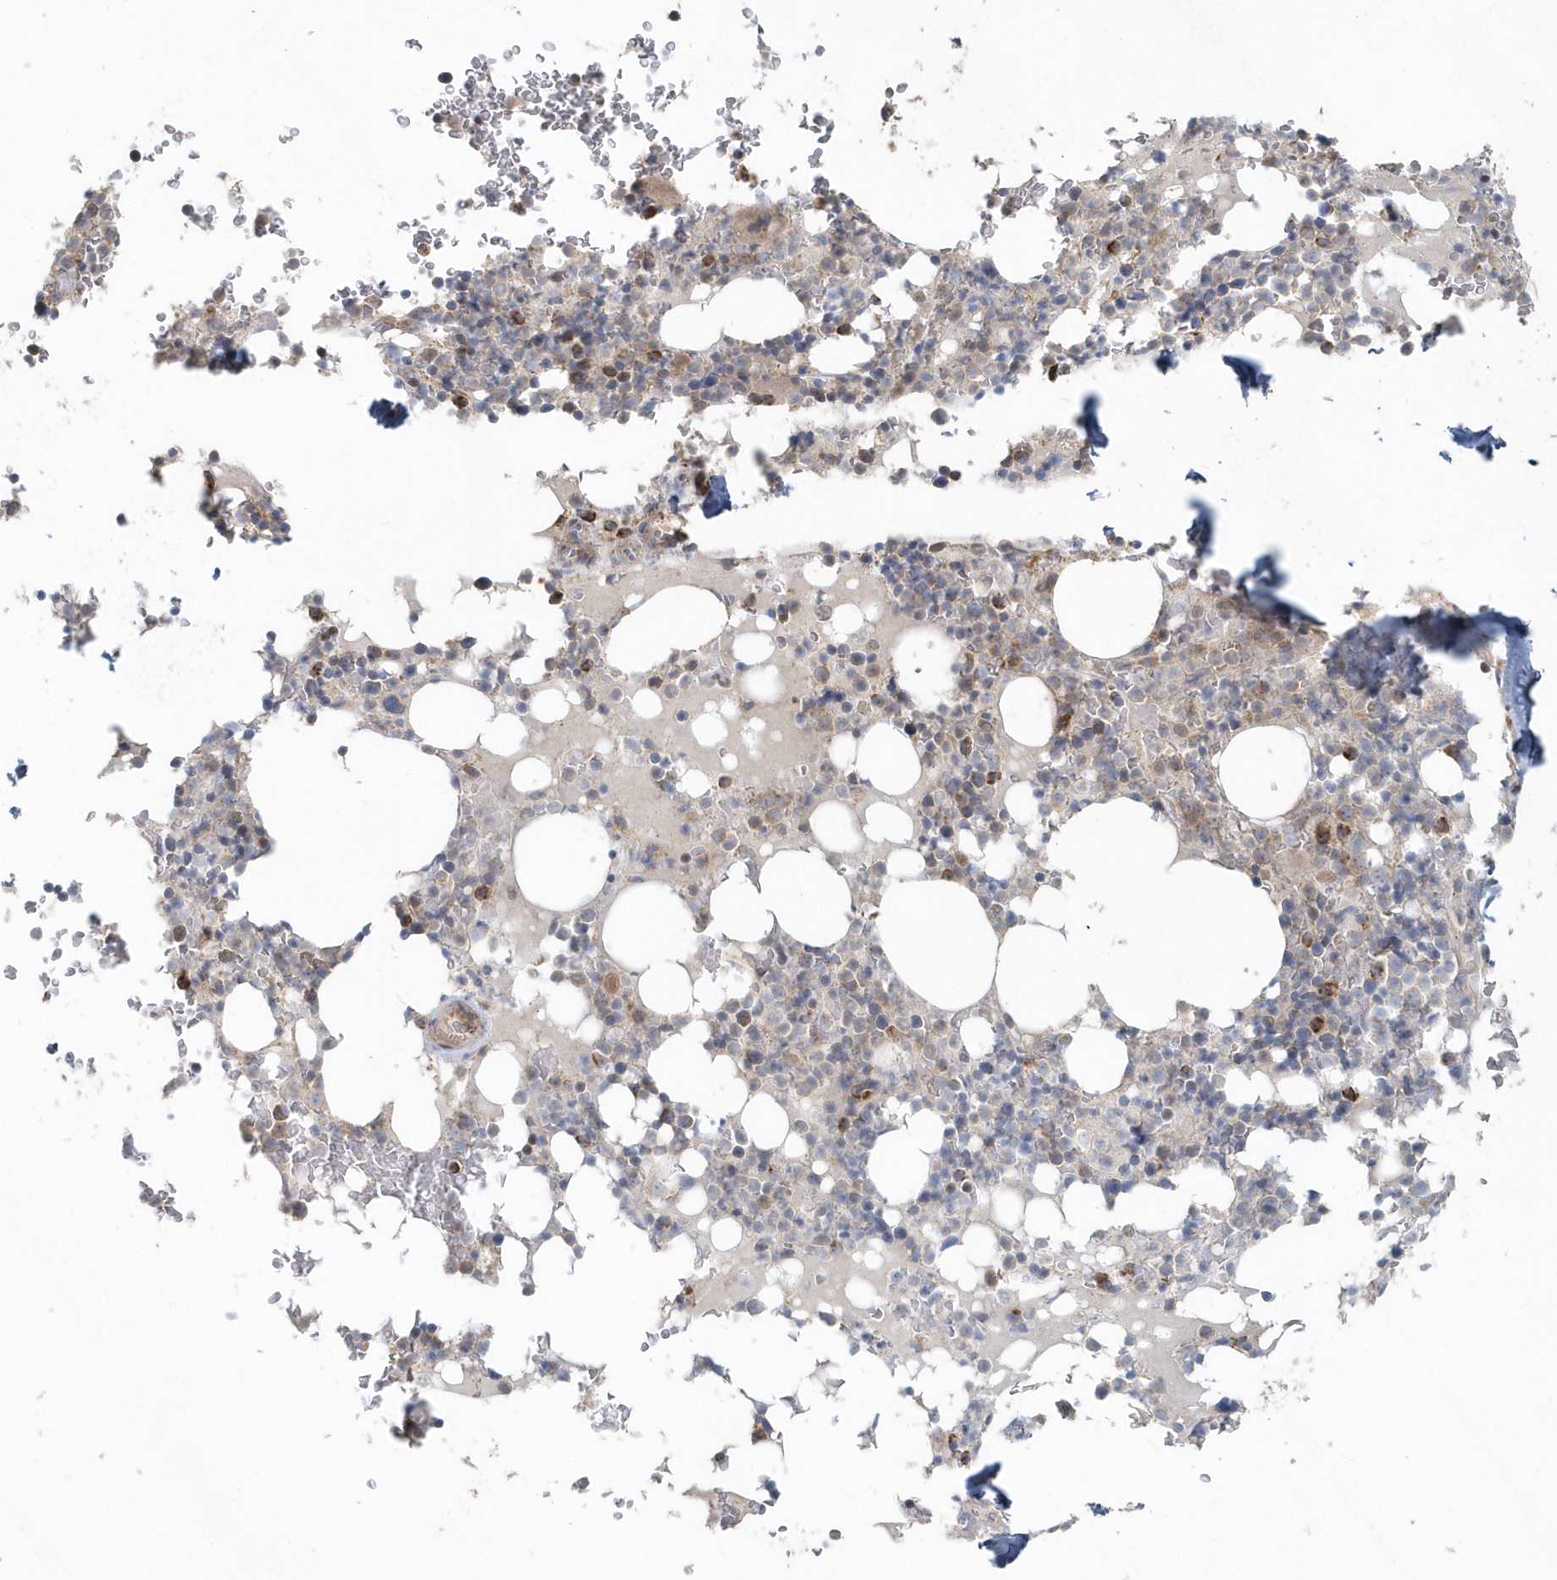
{"staining": {"intensity": "moderate", "quantity": "<25%", "location": "cytoplasmic/membranous"}, "tissue": "bone marrow", "cell_type": "Hematopoietic cells", "image_type": "normal", "snomed": [{"axis": "morphology", "description": "Normal tissue, NOS"}, {"axis": "topography", "description": "Bone marrow"}], "caption": "Moderate cytoplasmic/membranous expression for a protein is present in approximately <25% of hematopoietic cells of benign bone marrow using IHC.", "gene": "MMUT", "patient": {"sex": "male", "age": 58}}